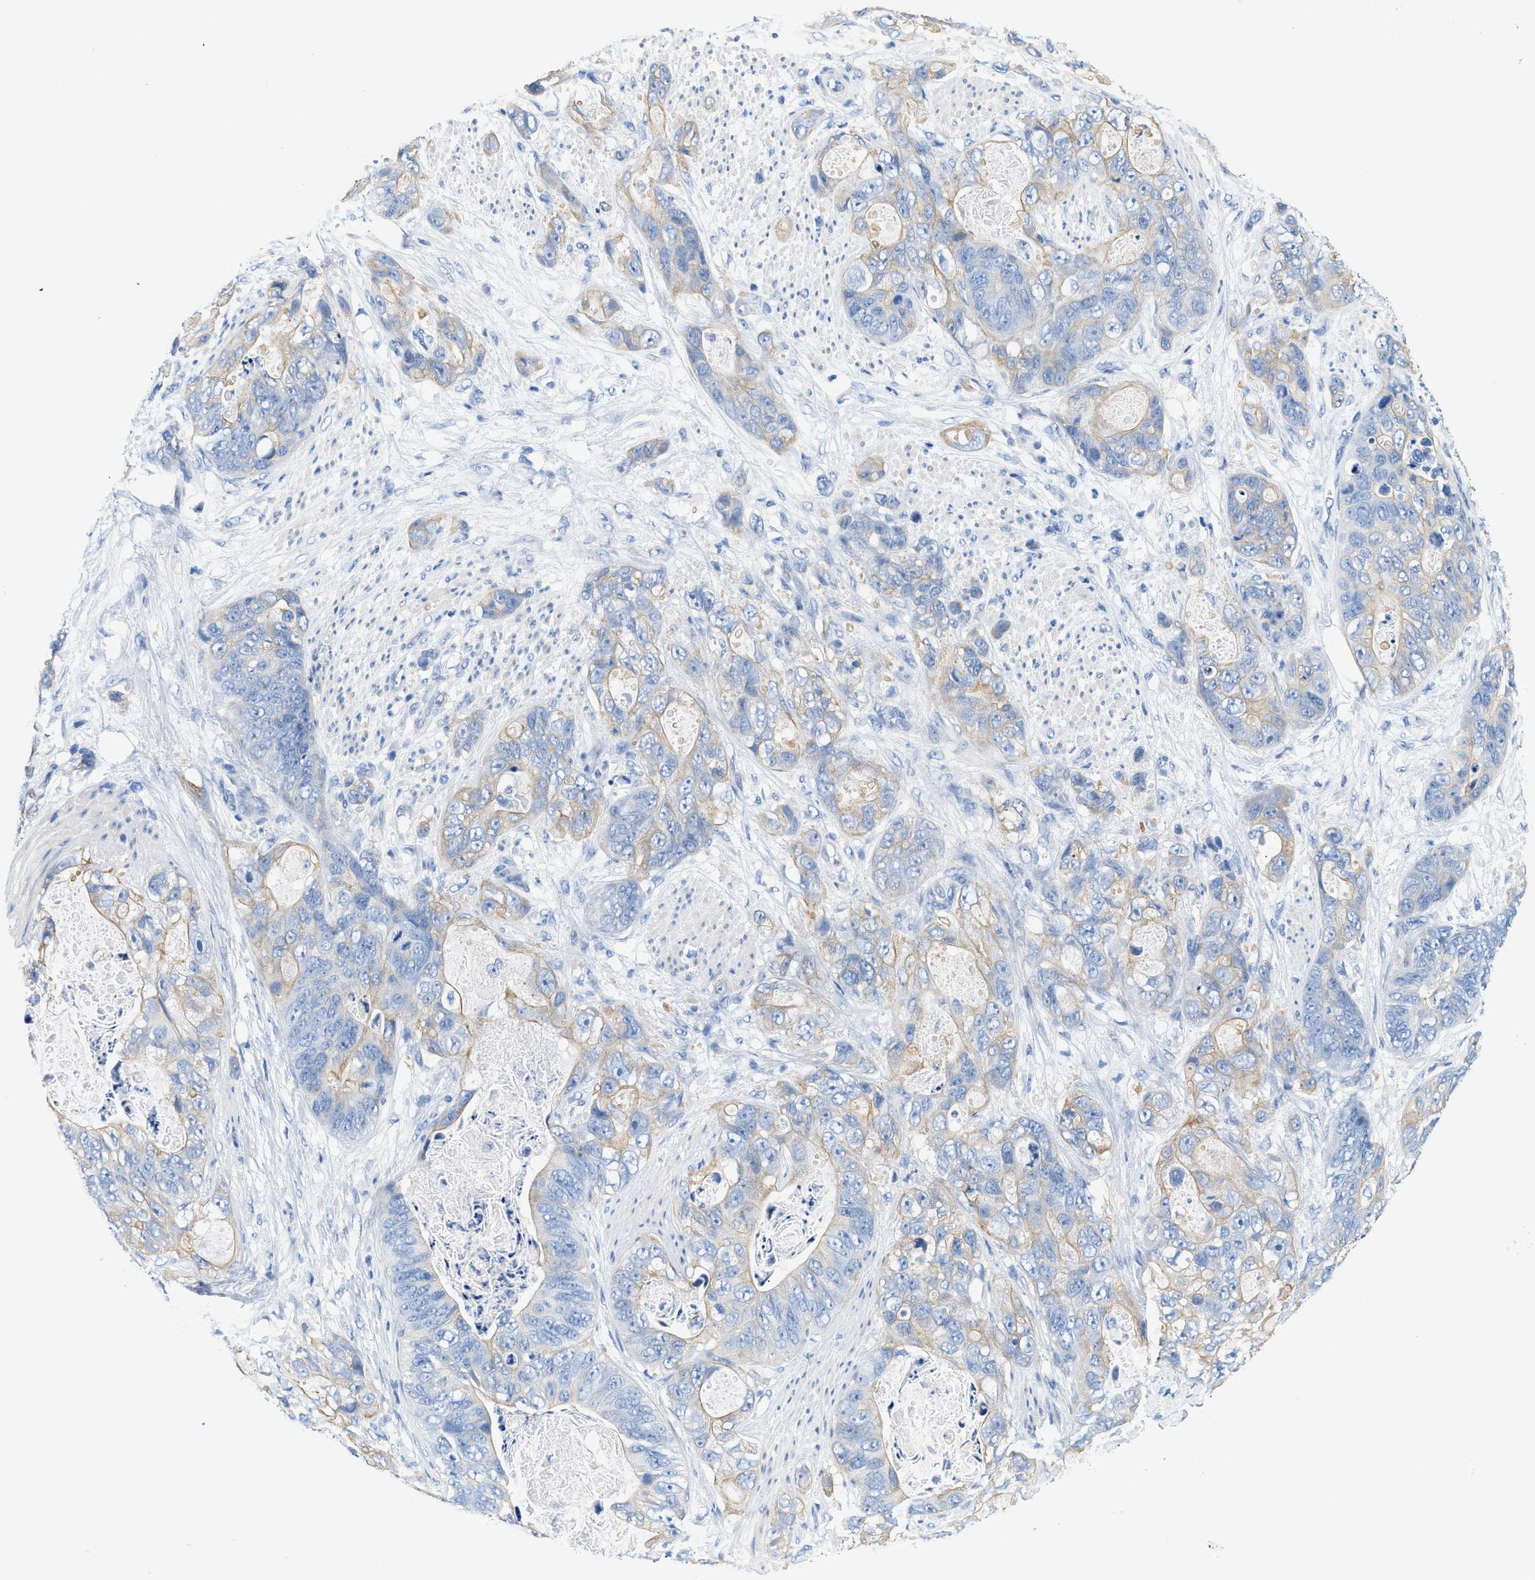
{"staining": {"intensity": "weak", "quantity": "25%-75%", "location": "cytoplasmic/membranous"}, "tissue": "stomach cancer", "cell_type": "Tumor cells", "image_type": "cancer", "snomed": [{"axis": "morphology", "description": "Adenocarcinoma, NOS"}, {"axis": "topography", "description": "Stomach"}], "caption": "Stomach cancer was stained to show a protein in brown. There is low levels of weak cytoplasmic/membranous expression in about 25%-75% of tumor cells. The protein of interest is shown in brown color, while the nuclei are stained blue.", "gene": "BPGM", "patient": {"sex": "female", "age": 89}}